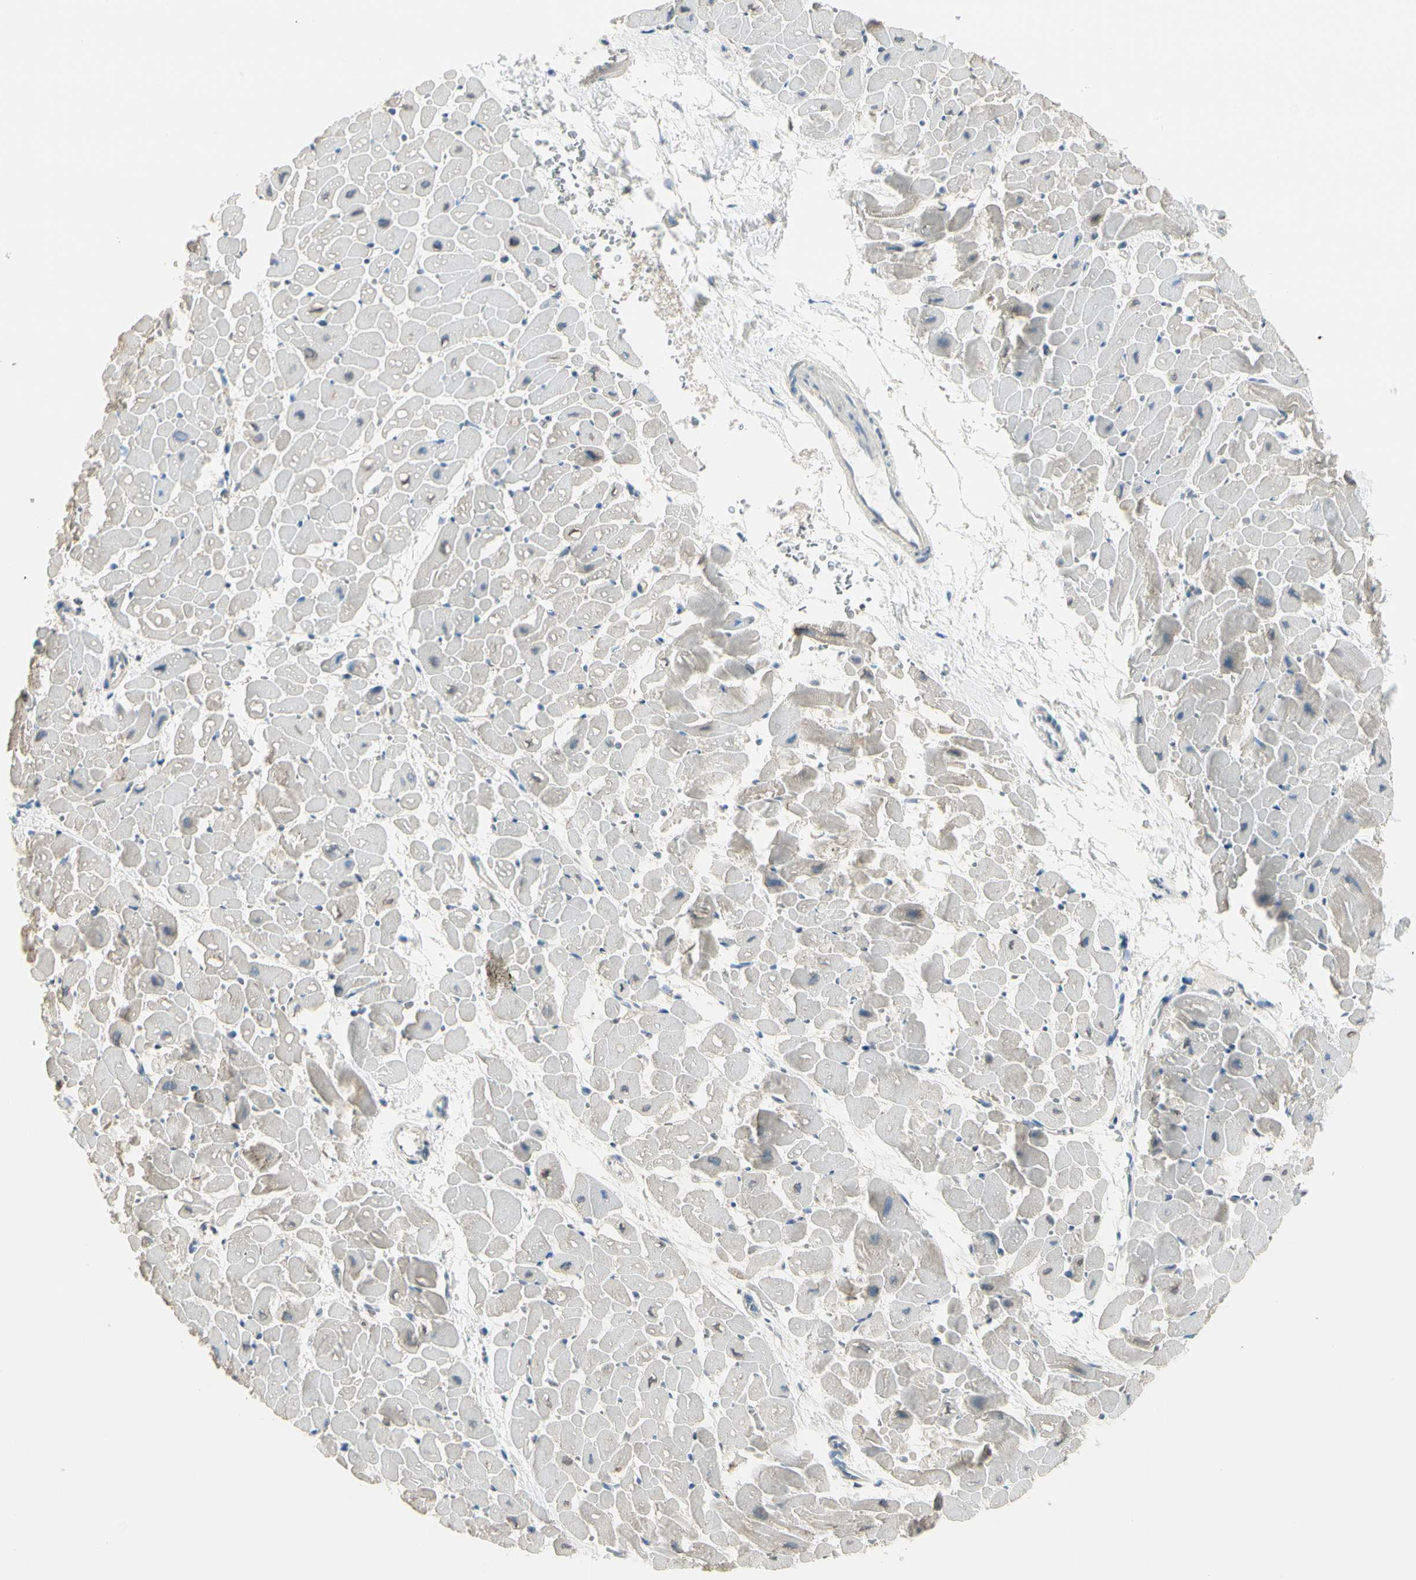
{"staining": {"intensity": "weak", "quantity": "<25%", "location": "cytoplasmic/membranous"}, "tissue": "heart muscle", "cell_type": "Cardiomyocytes", "image_type": "normal", "snomed": [{"axis": "morphology", "description": "Normal tissue, NOS"}, {"axis": "topography", "description": "Heart"}], "caption": "The IHC histopathology image has no significant positivity in cardiomyocytes of heart muscle. The staining is performed using DAB (3,3'-diaminobenzidine) brown chromogen with nuclei counter-stained in using hematoxylin.", "gene": "DUSP12", "patient": {"sex": "male", "age": 45}}